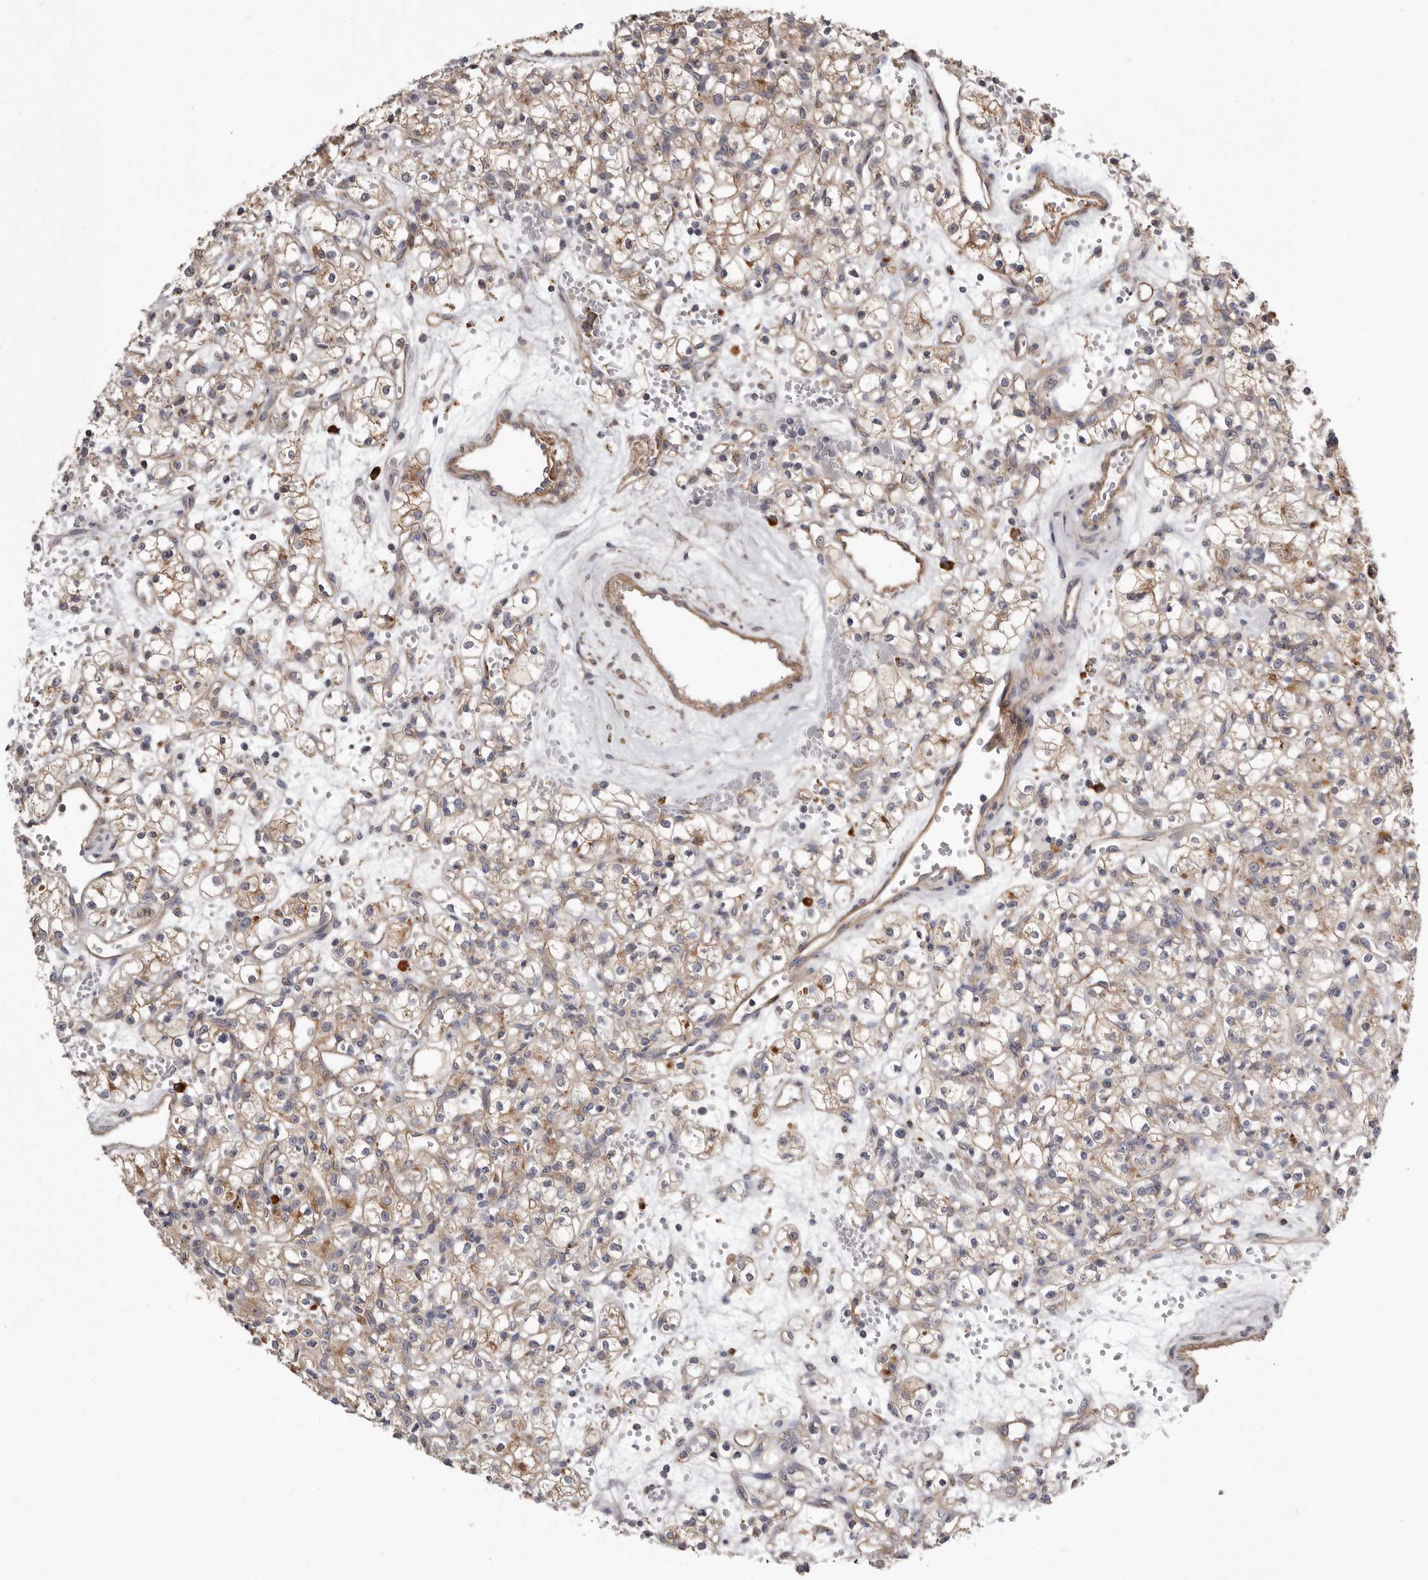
{"staining": {"intensity": "moderate", "quantity": ">75%", "location": "cytoplasmic/membranous"}, "tissue": "renal cancer", "cell_type": "Tumor cells", "image_type": "cancer", "snomed": [{"axis": "morphology", "description": "Adenocarcinoma, NOS"}, {"axis": "topography", "description": "Kidney"}], "caption": "Immunohistochemical staining of renal cancer (adenocarcinoma) demonstrates moderate cytoplasmic/membranous protein expression in about >75% of tumor cells. The staining is performed using DAB (3,3'-diaminobenzidine) brown chromogen to label protein expression. The nuclei are counter-stained blue using hematoxylin.", "gene": "ENAH", "patient": {"sex": "female", "age": 59}}